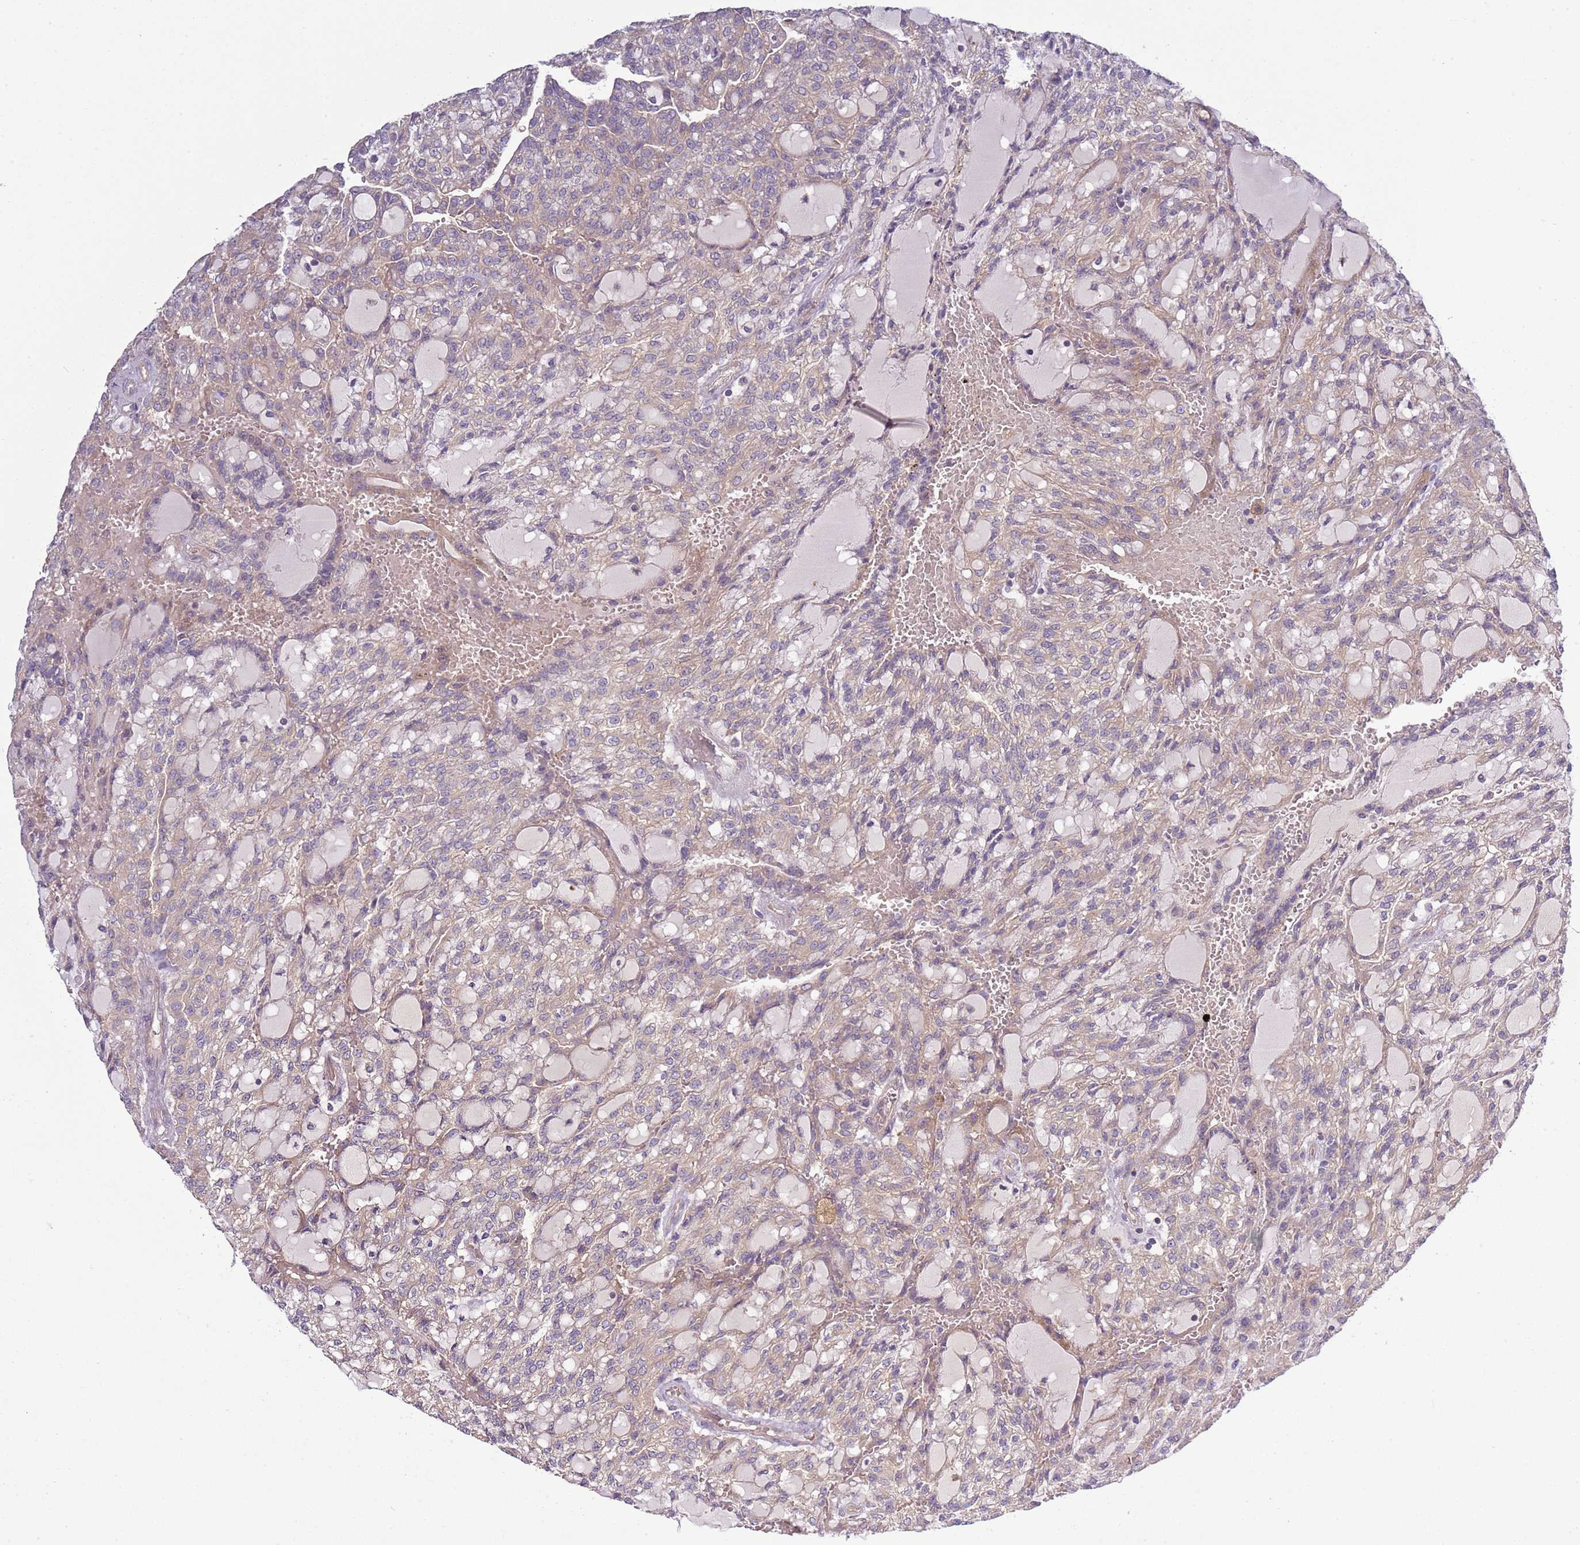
{"staining": {"intensity": "weak", "quantity": "<25%", "location": "cytoplasmic/membranous"}, "tissue": "renal cancer", "cell_type": "Tumor cells", "image_type": "cancer", "snomed": [{"axis": "morphology", "description": "Adenocarcinoma, NOS"}, {"axis": "topography", "description": "Kidney"}], "caption": "High magnification brightfield microscopy of renal adenocarcinoma stained with DAB (brown) and counterstained with hematoxylin (blue): tumor cells show no significant positivity.", "gene": "GNL1", "patient": {"sex": "male", "age": 63}}